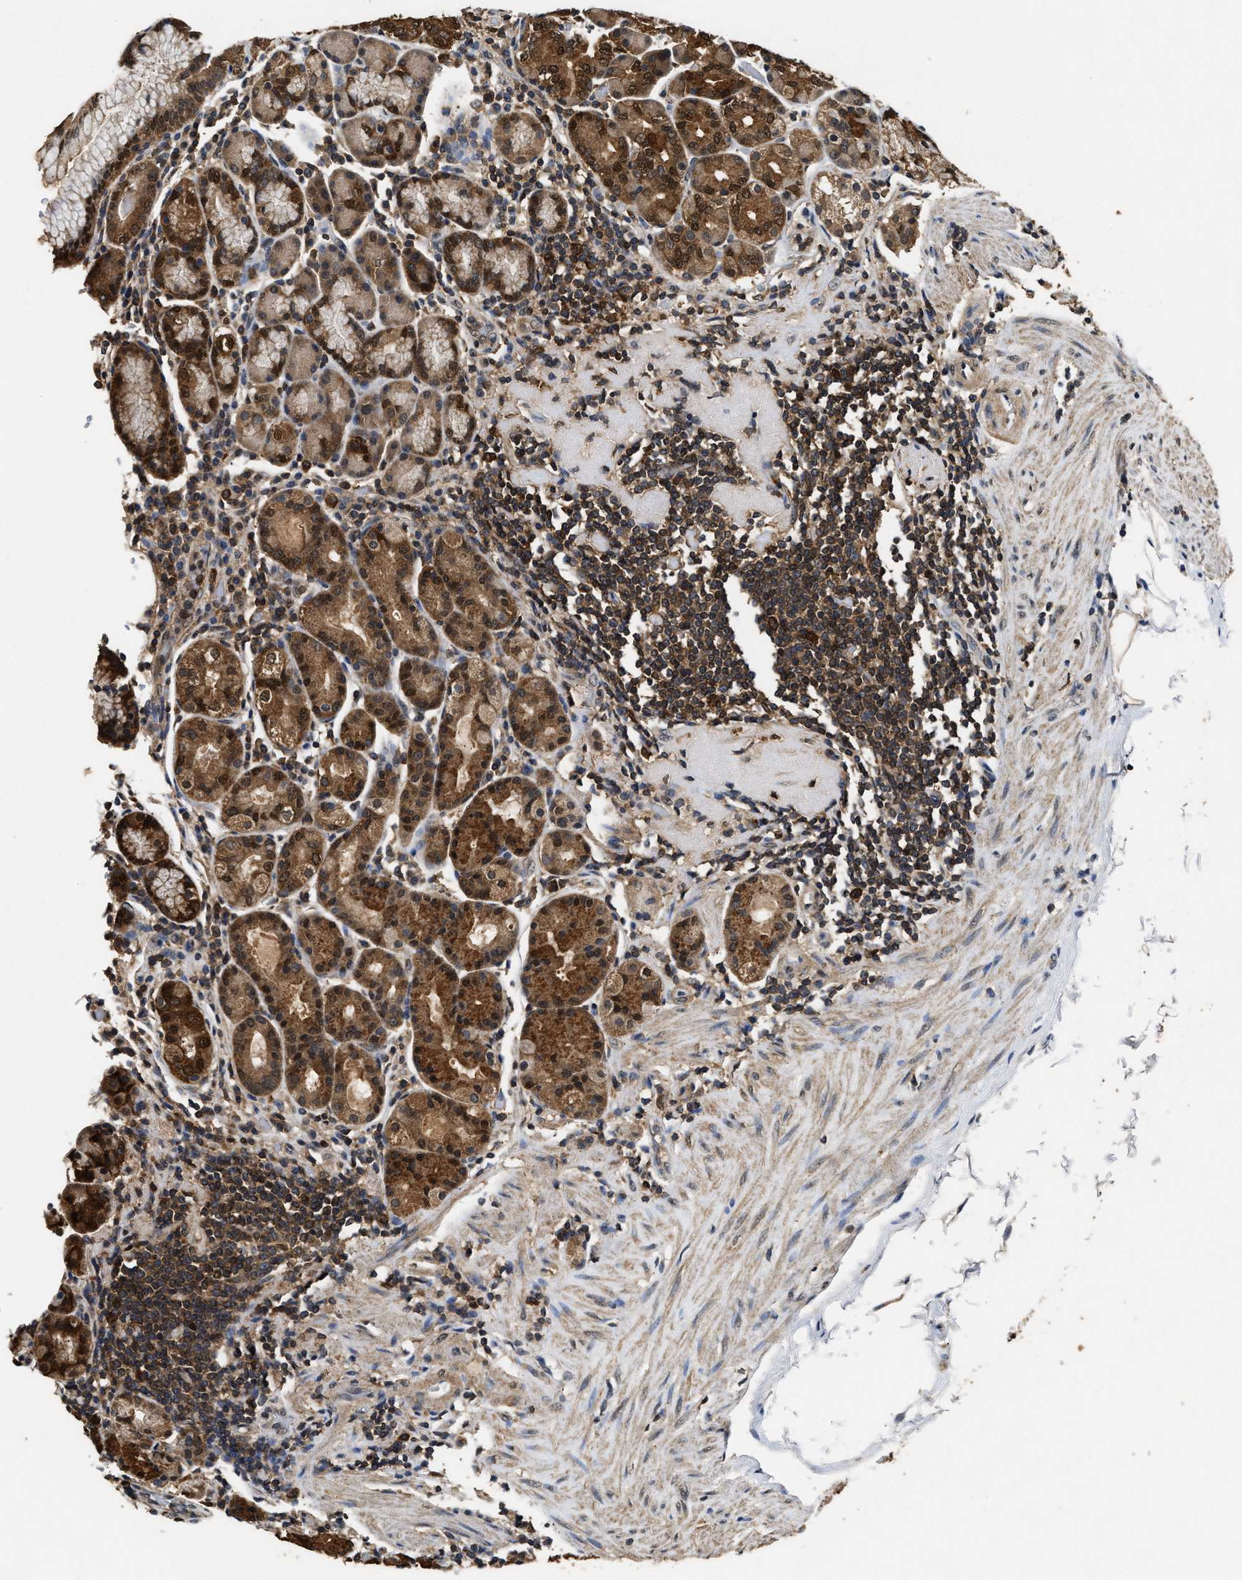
{"staining": {"intensity": "strong", "quantity": ">75%", "location": "cytoplasmic/membranous,nuclear"}, "tissue": "stomach", "cell_type": "Glandular cells", "image_type": "normal", "snomed": [{"axis": "morphology", "description": "Normal tissue, NOS"}, {"axis": "topography", "description": "Stomach, lower"}], "caption": "Immunohistochemical staining of unremarkable human stomach displays high levels of strong cytoplasmic/membranous,nuclear staining in approximately >75% of glandular cells. Immunohistochemistry stains the protein in brown and the nuclei are stained blue.", "gene": "ACAT2", "patient": {"sex": "female", "age": 76}}